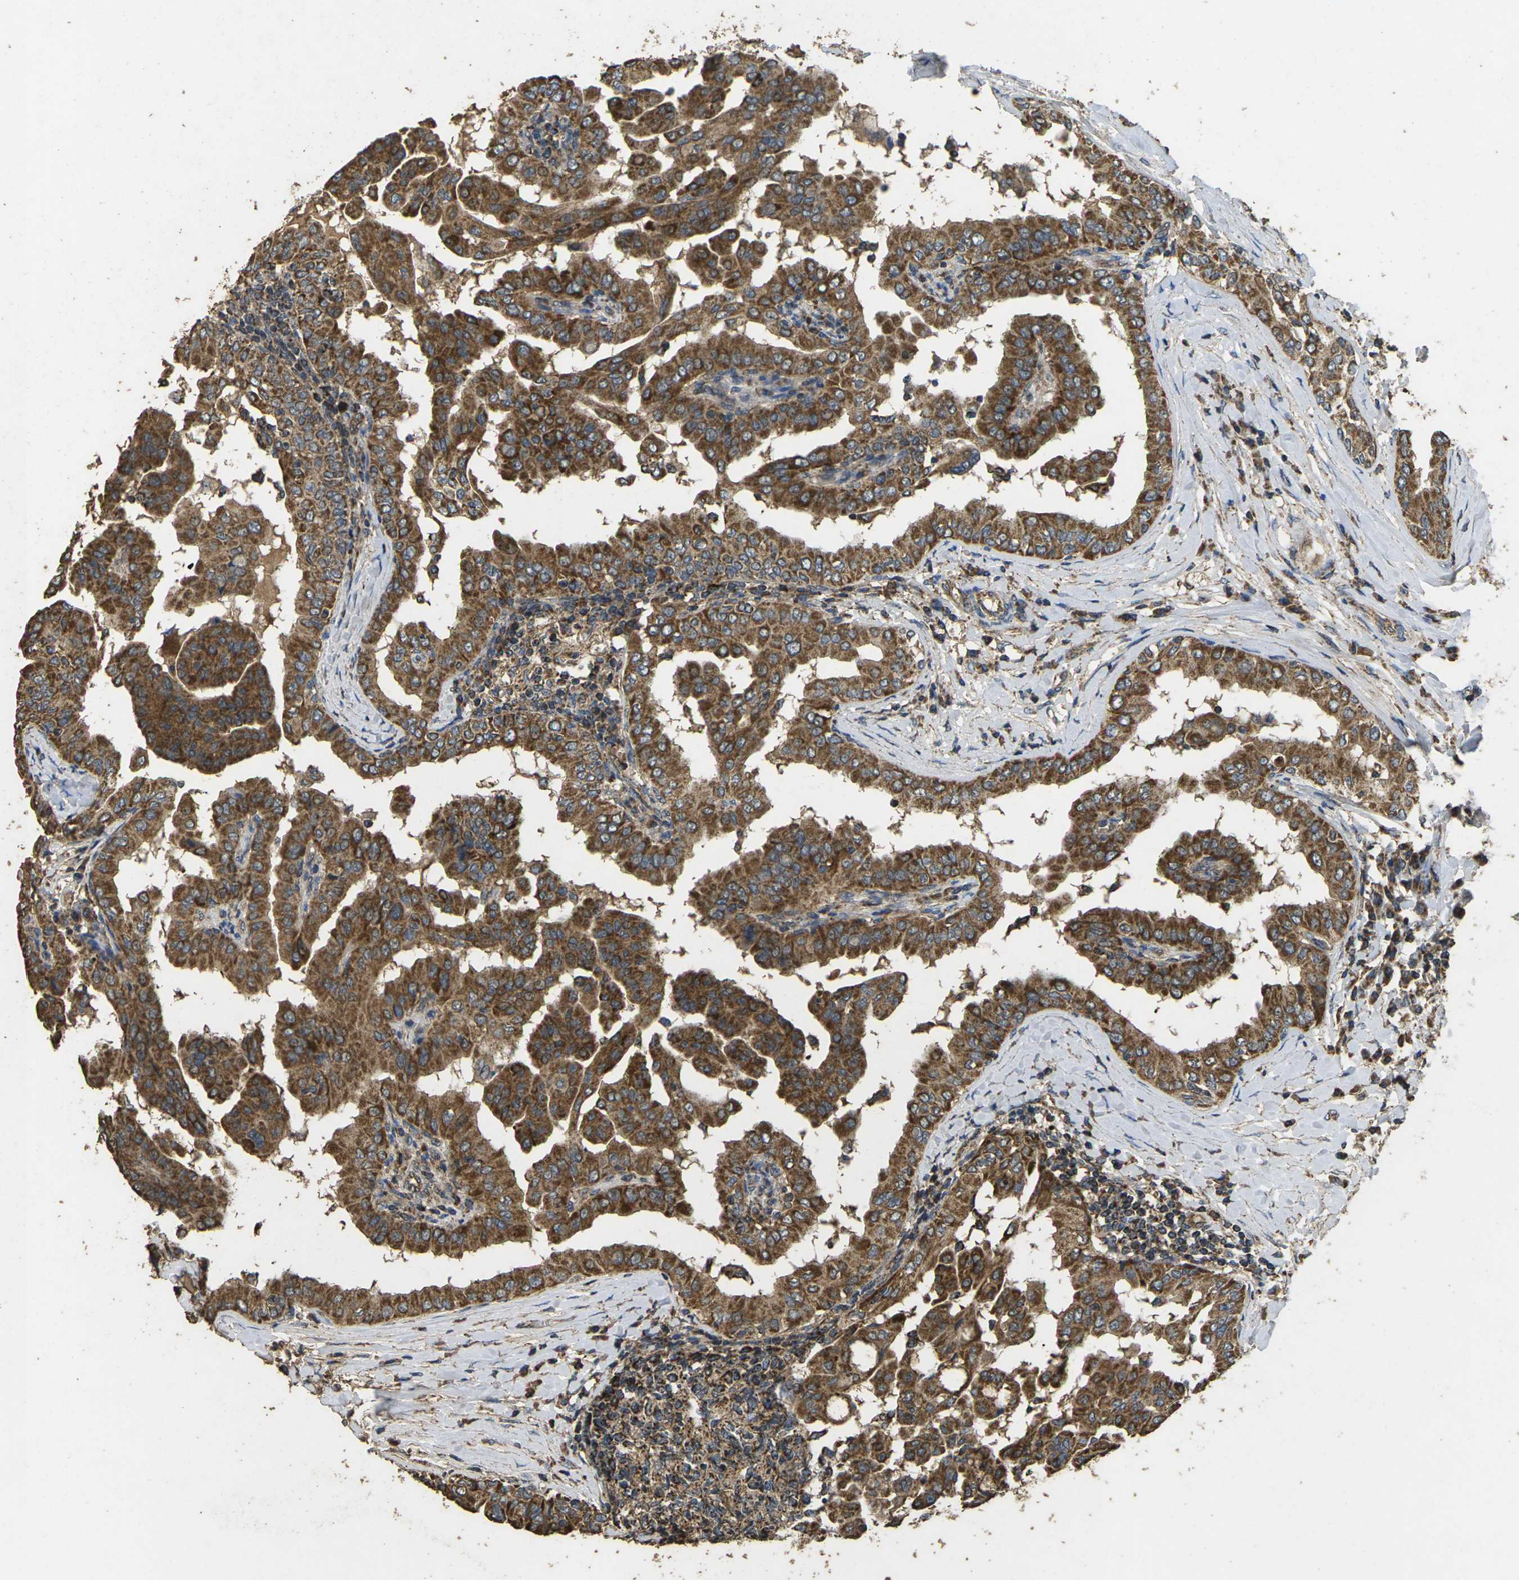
{"staining": {"intensity": "moderate", "quantity": ">75%", "location": "cytoplasmic/membranous"}, "tissue": "thyroid cancer", "cell_type": "Tumor cells", "image_type": "cancer", "snomed": [{"axis": "morphology", "description": "Papillary adenocarcinoma, NOS"}, {"axis": "topography", "description": "Thyroid gland"}], "caption": "Tumor cells display moderate cytoplasmic/membranous expression in about >75% of cells in thyroid cancer.", "gene": "MAPK11", "patient": {"sex": "male", "age": 33}}